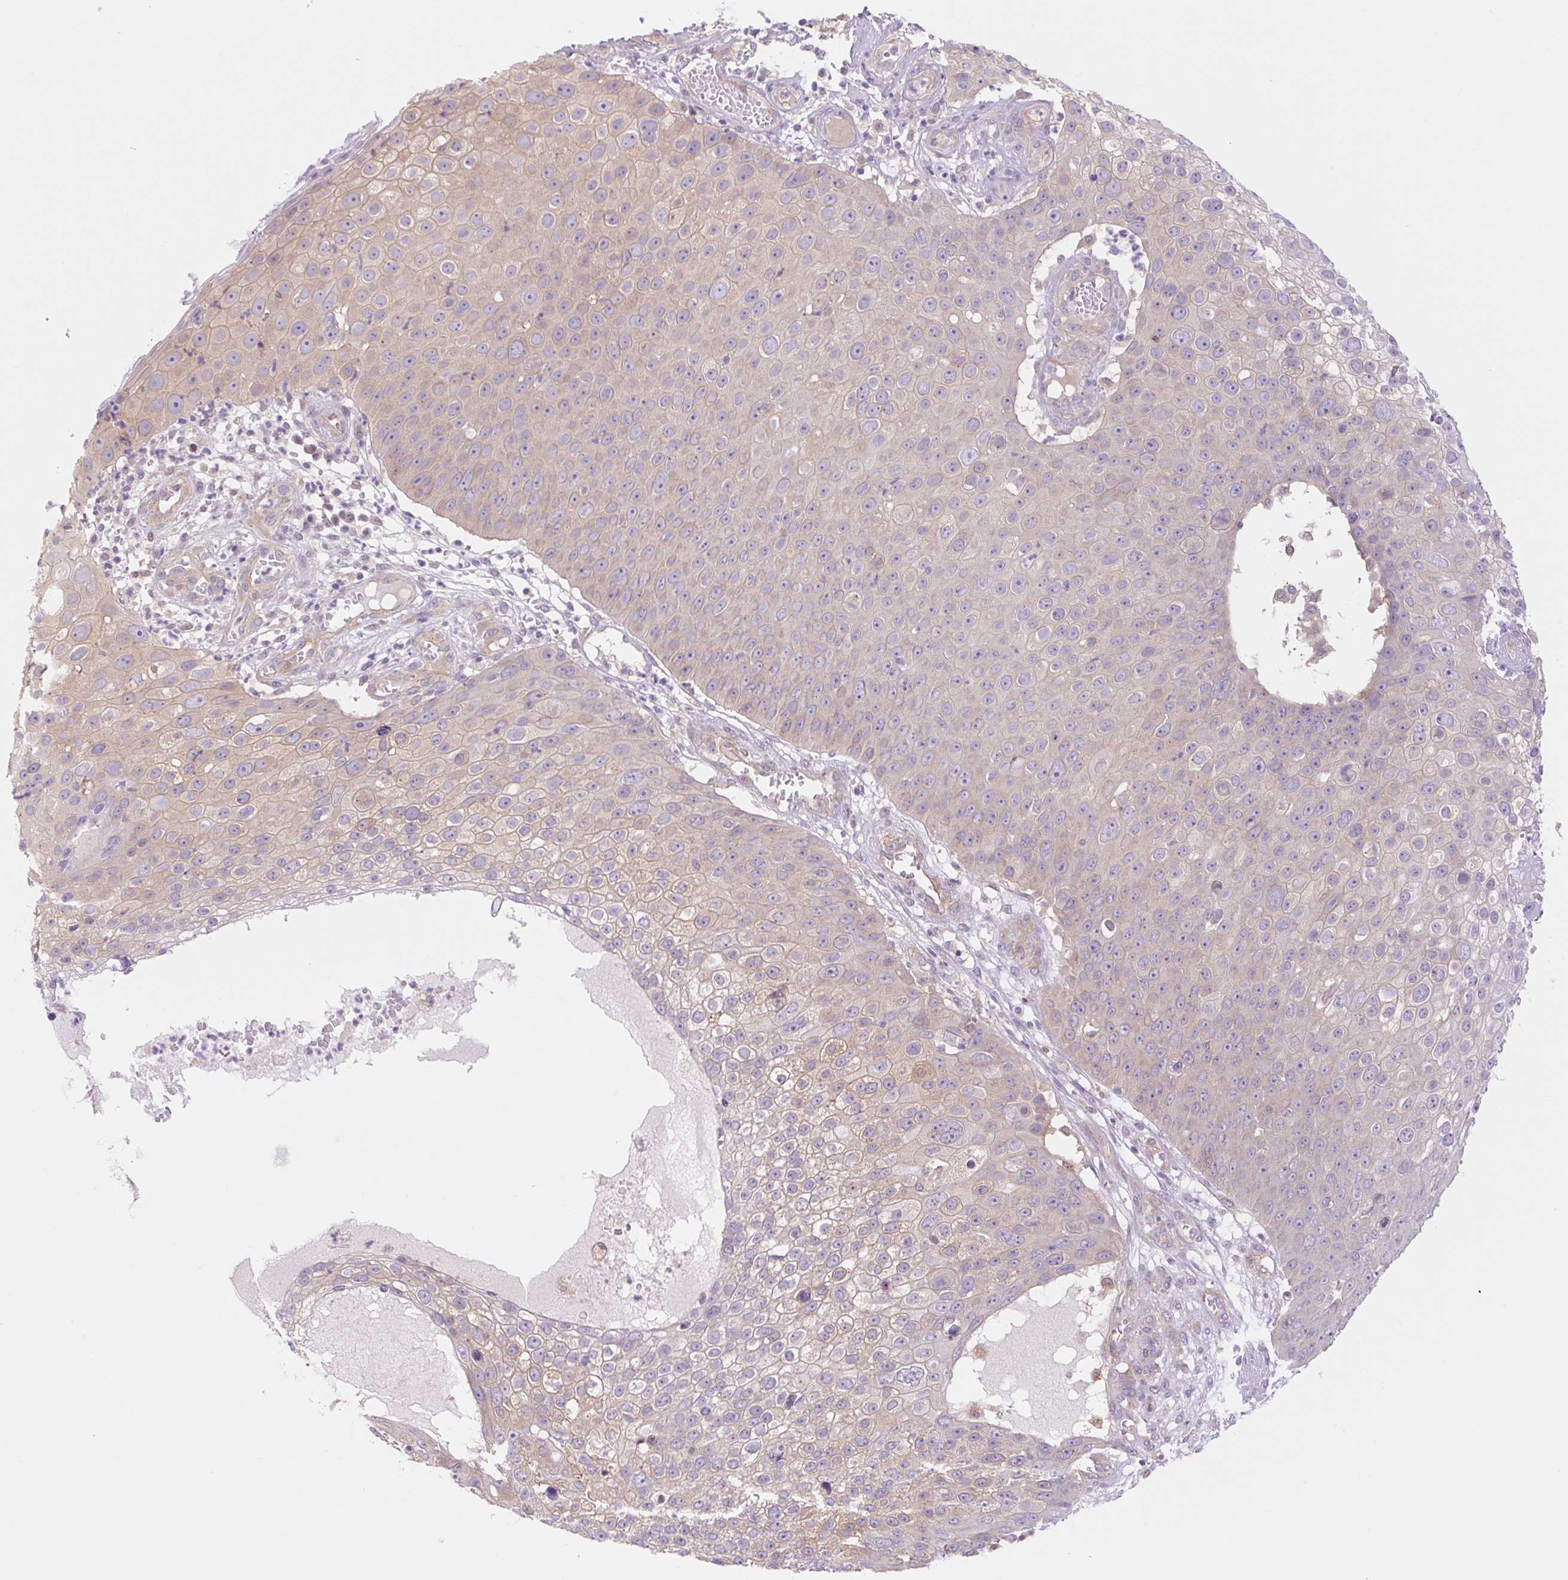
{"staining": {"intensity": "weak", "quantity": "25%-75%", "location": "cytoplasmic/membranous"}, "tissue": "skin cancer", "cell_type": "Tumor cells", "image_type": "cancer", "snomed": [{"axis": "morphology", "description": "Squamous cell carcinoma, NOS"}, {"axis": "topography", "description": "Skin"}], "caption": "DAB immunohistochemical staining of skin squamous cell carcinoma exhibits weak cytoplasmic/membranous protein expression in approximately 25%-75% of tumor cells. (IHC, brightfield microscopy, high magnification).", "gene": "NLRP5", "patient": {"sex": "male", "age": 71}}